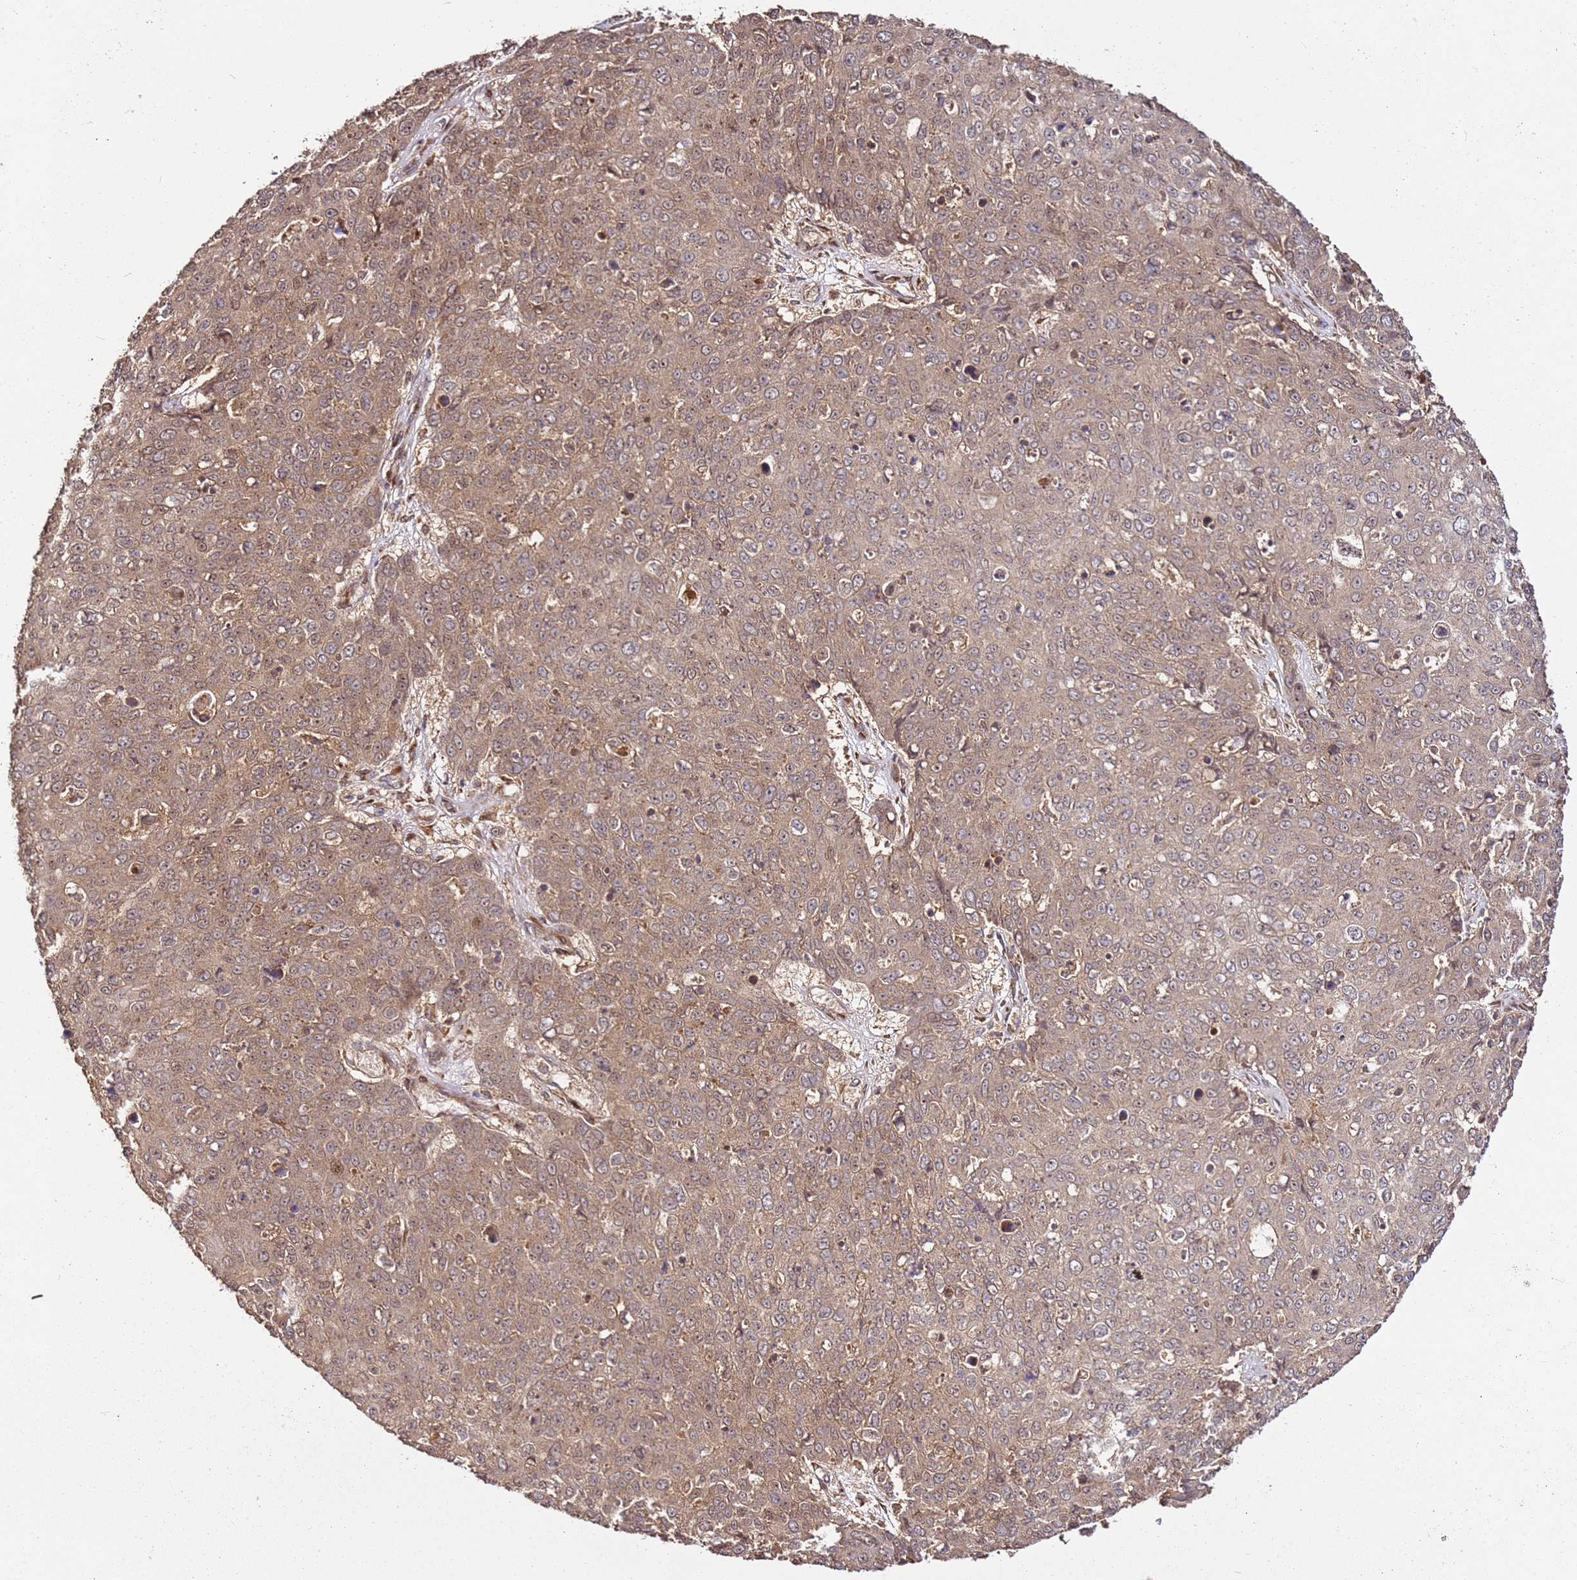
{"staining": {"intensity": "moderate", "quantity": ">75%", "location": "cytoplasmic/membranous,nuclear"}, "tissue": "skin cancer", "cell_type": "Tumor cells", "image_type": "cancer", "snomed": [{"axis": "morphology", "description": "Squamous cell carcinoma, NOS"}, {"axis": "topography", "description": "Skin"}], "caption": "Brown immunohistochemical staining in human skin cancer (squamous cell carcinoma) demonstrates moderate cytoplasmic/membranous and nuclear staining in approximately >75% of tumor cells.", "gene": "RASA3", "patient": {"sex": "male", "age": 71}}